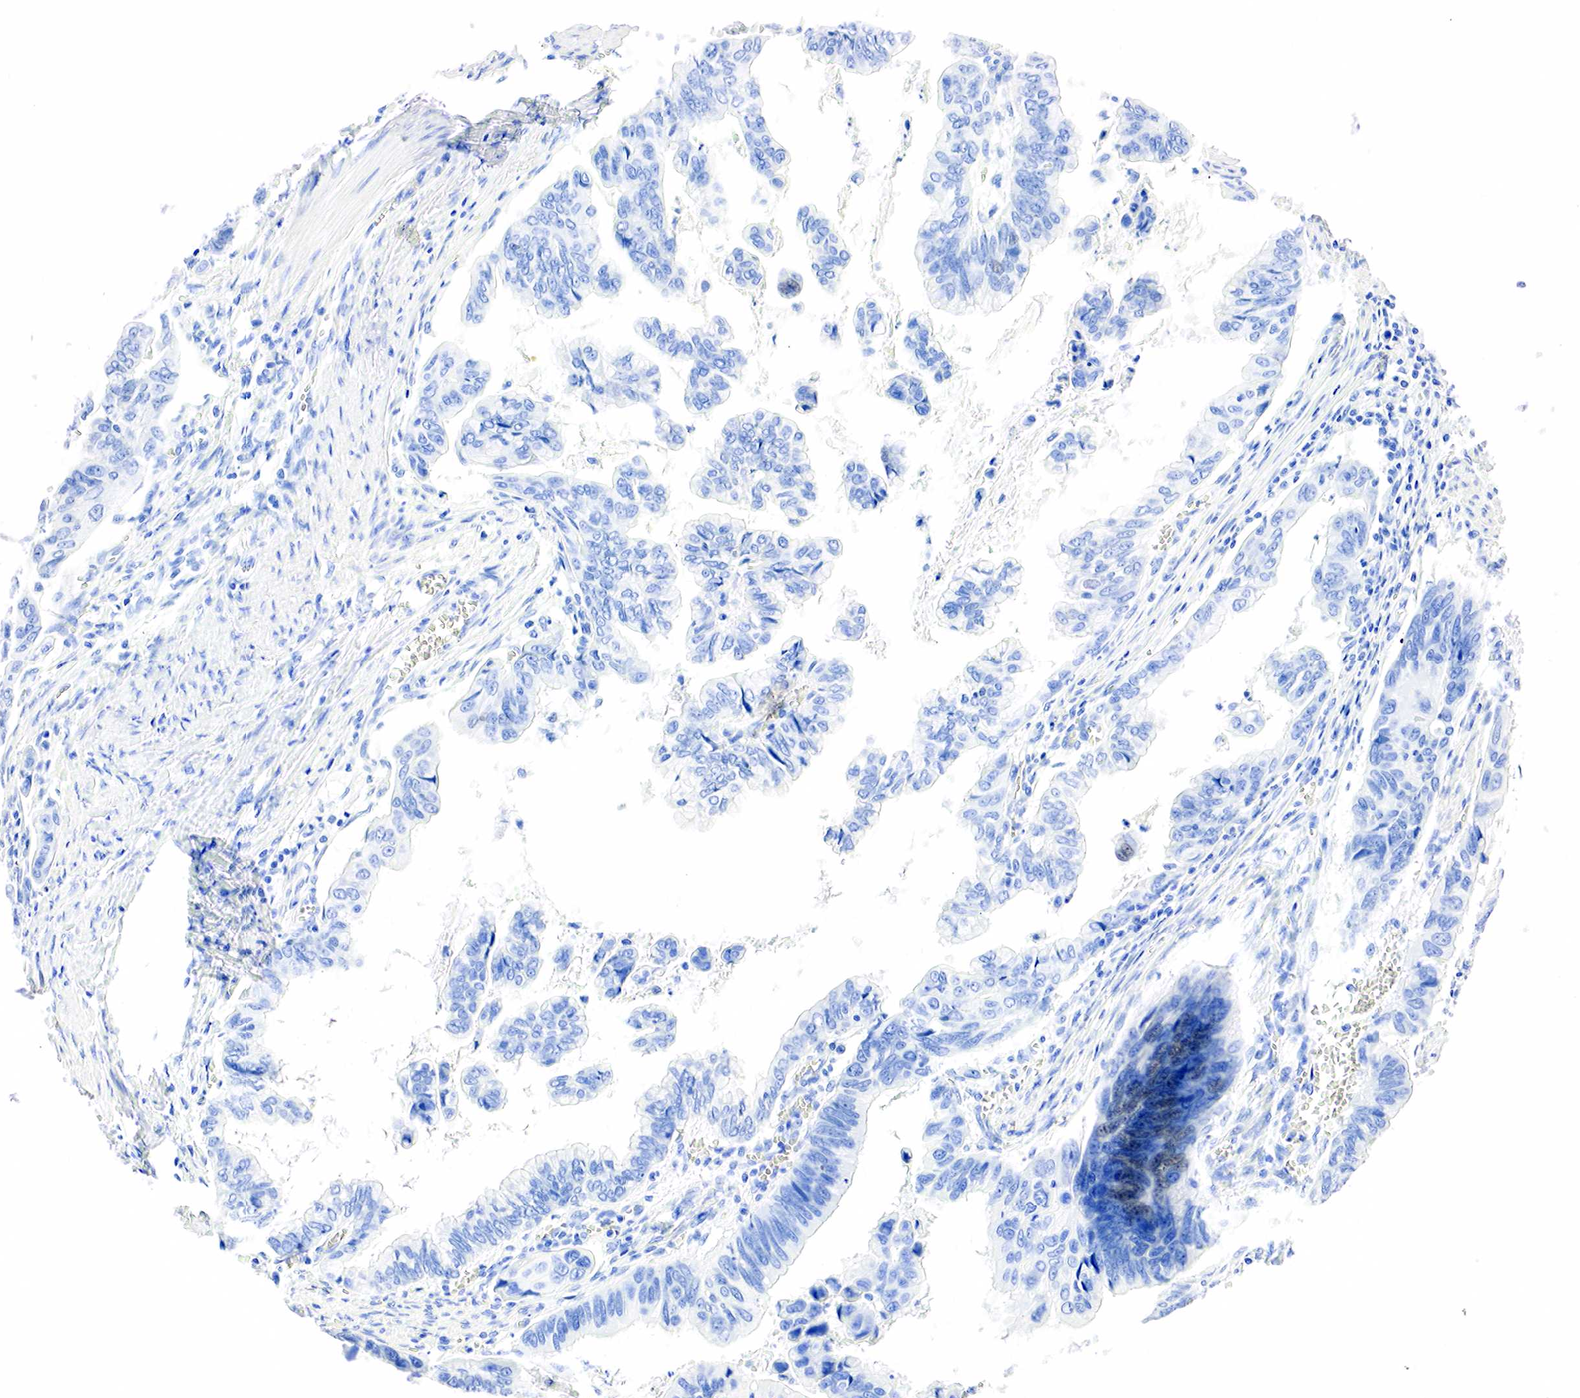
{"staining": {"intensity": "negative", "quantity": "none", "location": "none"}, "tissue": "stomach cancer", "cell_type": "Tumor cells", "image_type": "cancer", "snomed": [{"axis": "morphology", "description": "Adenocarcinoma, NOS"}, {"axis": "topography", "description": "Stomach, upper"}], "caption": "This is an immunohistochemistry (IHC) micrograph of stomach cancer. There is no staining in tumor cells.", "gene": "PTH", "patient": {"sex": "male", "age": 80}}